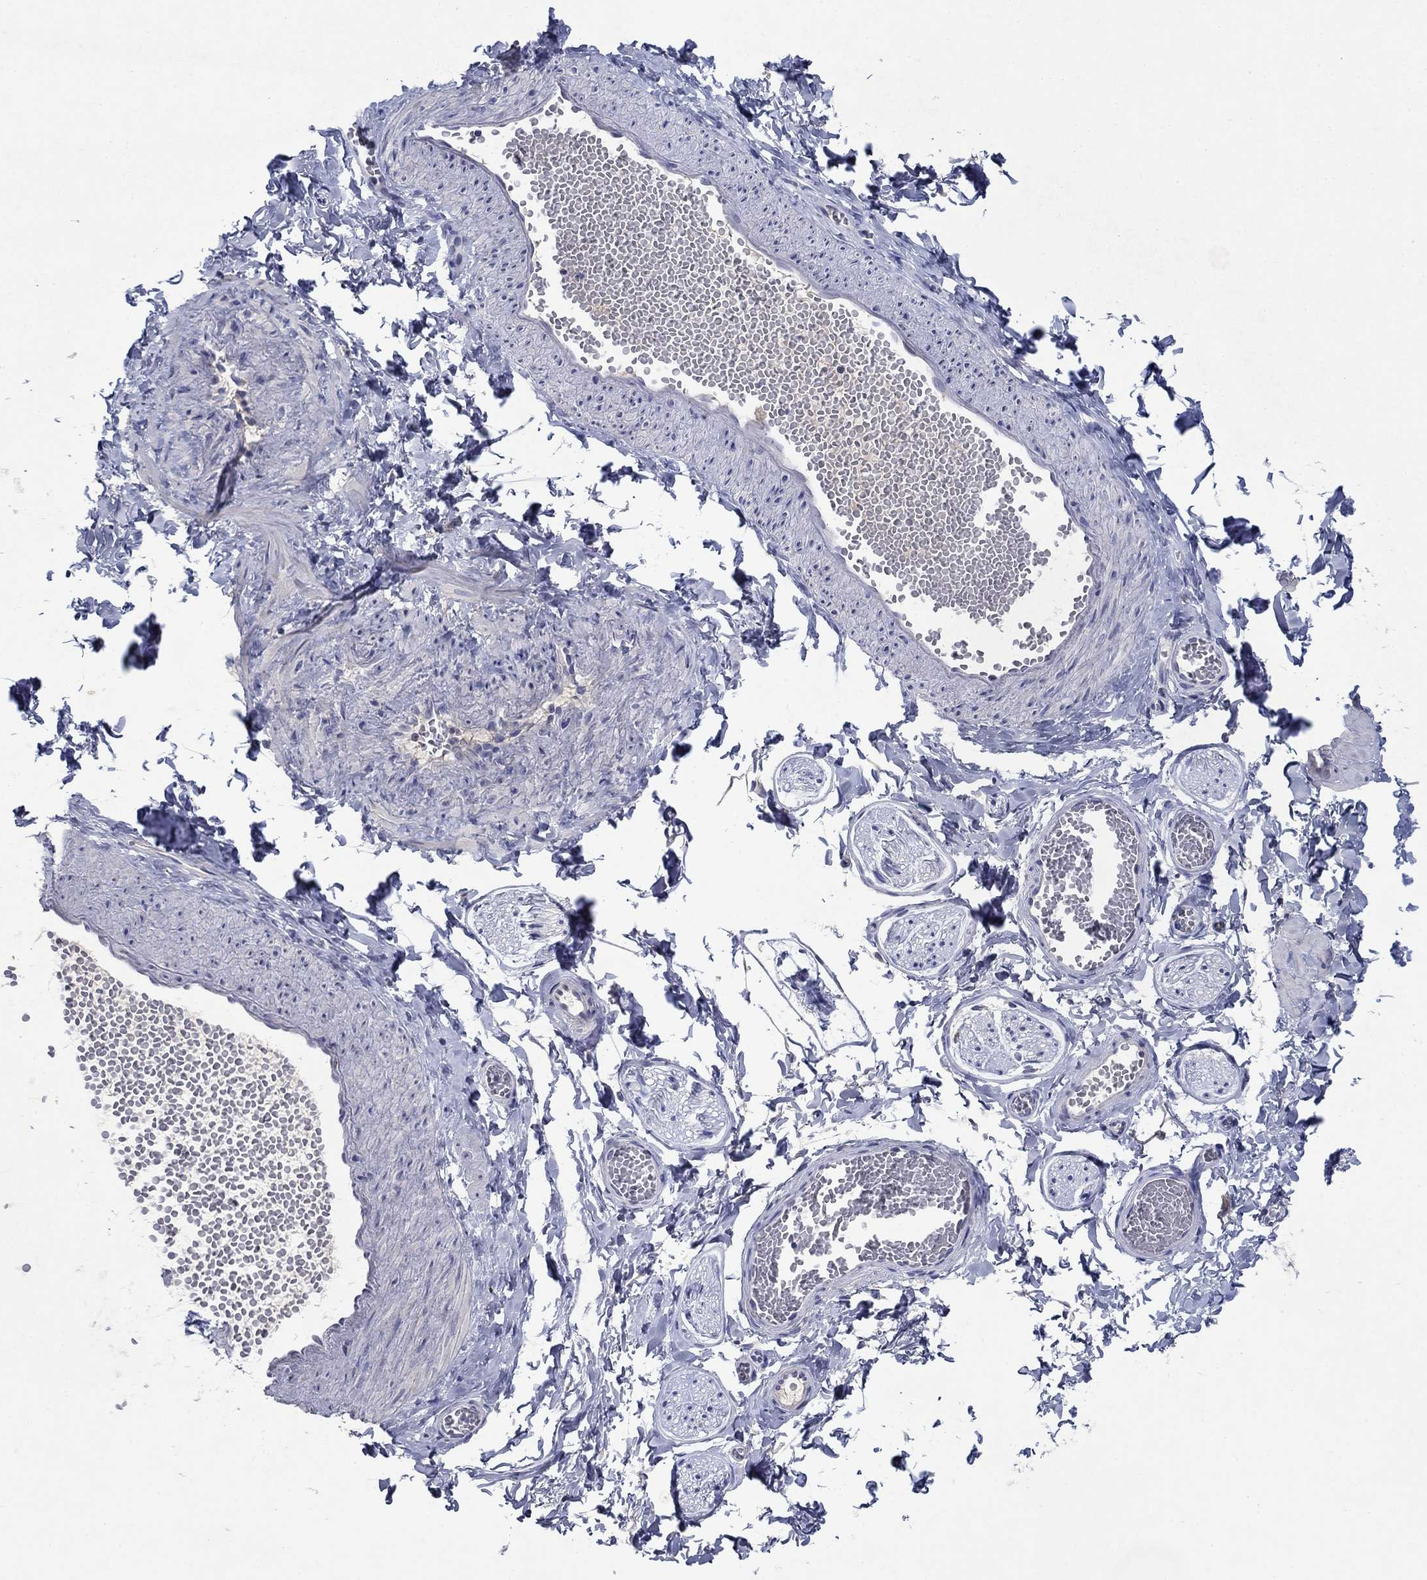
{"staining": {"intensity": "negative", "quantity": "none", "location": "none"}, "tissue": "adipose tissue", "cell_type": "Adipocytes", "image_type": "normal", "snomed": [{"axis": "morphology", "description": "Normal tissue, NOS"}, {"axis": "topography", "description": "Smooth muscle"}, {"axis": "topography", "description": "Peripheral nerve tissue"}], "caption": "Immunohistochemistry (IHC) image of benign adipose tissue stained for a protein (brown), which shows no expression in adipocytes. The staining is performed using DAB brown chromogen with nuclei counter-stained in using hematoxylin.", "gene": "SULT2B1", "patient": {"sex": "male", "age": 22}}